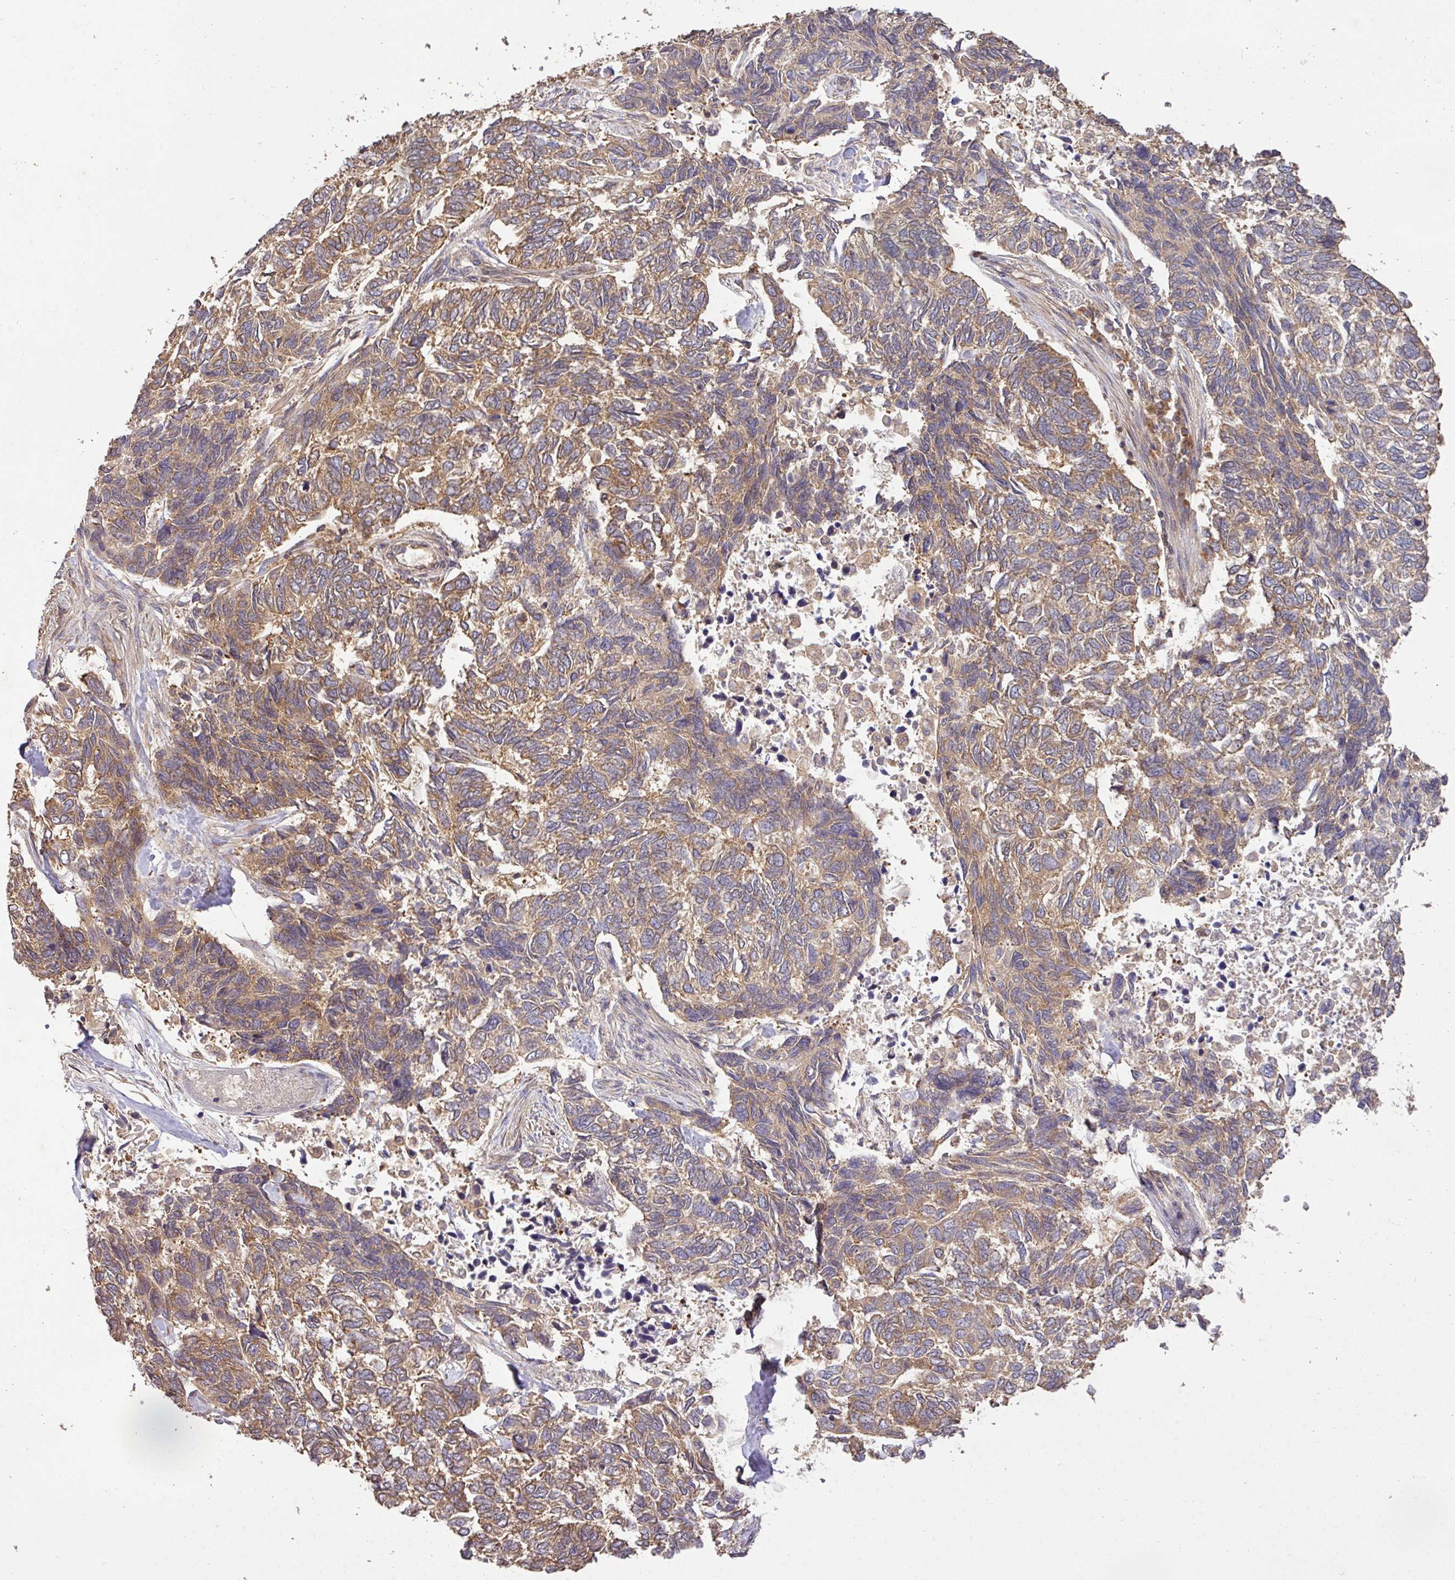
{"staining": {"intensity": "moderate", "quantity": ">75%", "location": "cytoplasmic/membranous"}, "tissue": "skin cancer", "cell_type": "Tumor cells", "image_type": "cancer", "snomed": [{"axis": "morphology", "description": "Basal cell carcinoma"}, {"axis": "topography", "description": "Skin"}], "caption": "Approximately >75% of tumor cells in human skin cancer exhibit moderate cytoplasmic/membranous protein staining as visualized by brown immunohistochemical staining.", "gene": "GSPT1", "patient": {"sex": "female", "age": 65}}